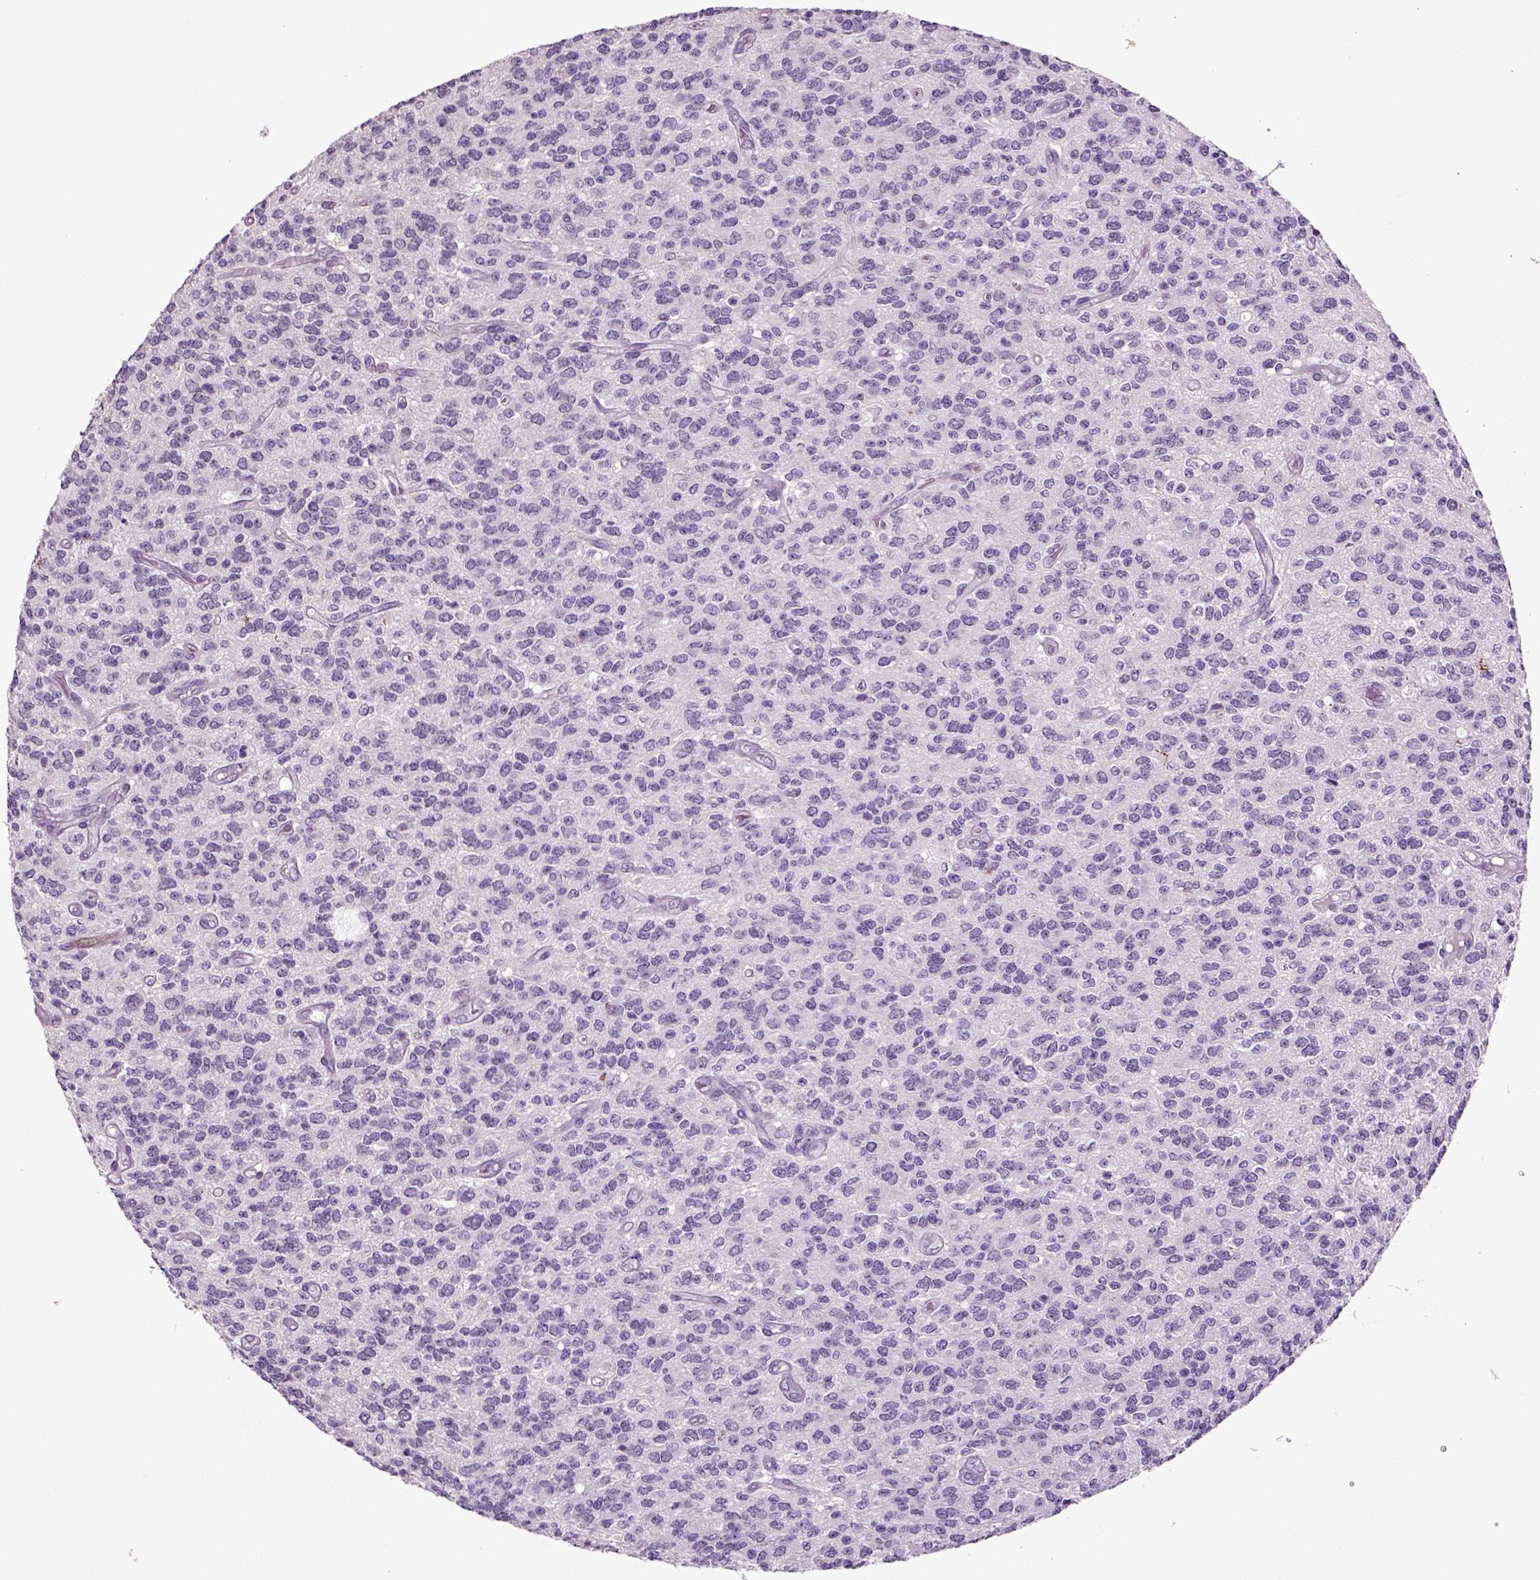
{"staining": {"intensity": "negative", "quantity": "none", "location": "none"}, "tissue": "glioma", "cell_type": "Tumor cells", "image_type": "cancer", "snomed": [{"axis": "morphology", "description": "Glioma, malignant, Low grade"}, {"axis": "topography", "description": "Brain"}], "caption": "A high-resolution photomicrograph shows IHC staining of malignant glioma (low-grade), which exhibits no significant positivity in tumor cells.", "gene": "SLC17A6", "patient": {"sex": "female", "age": 45}}